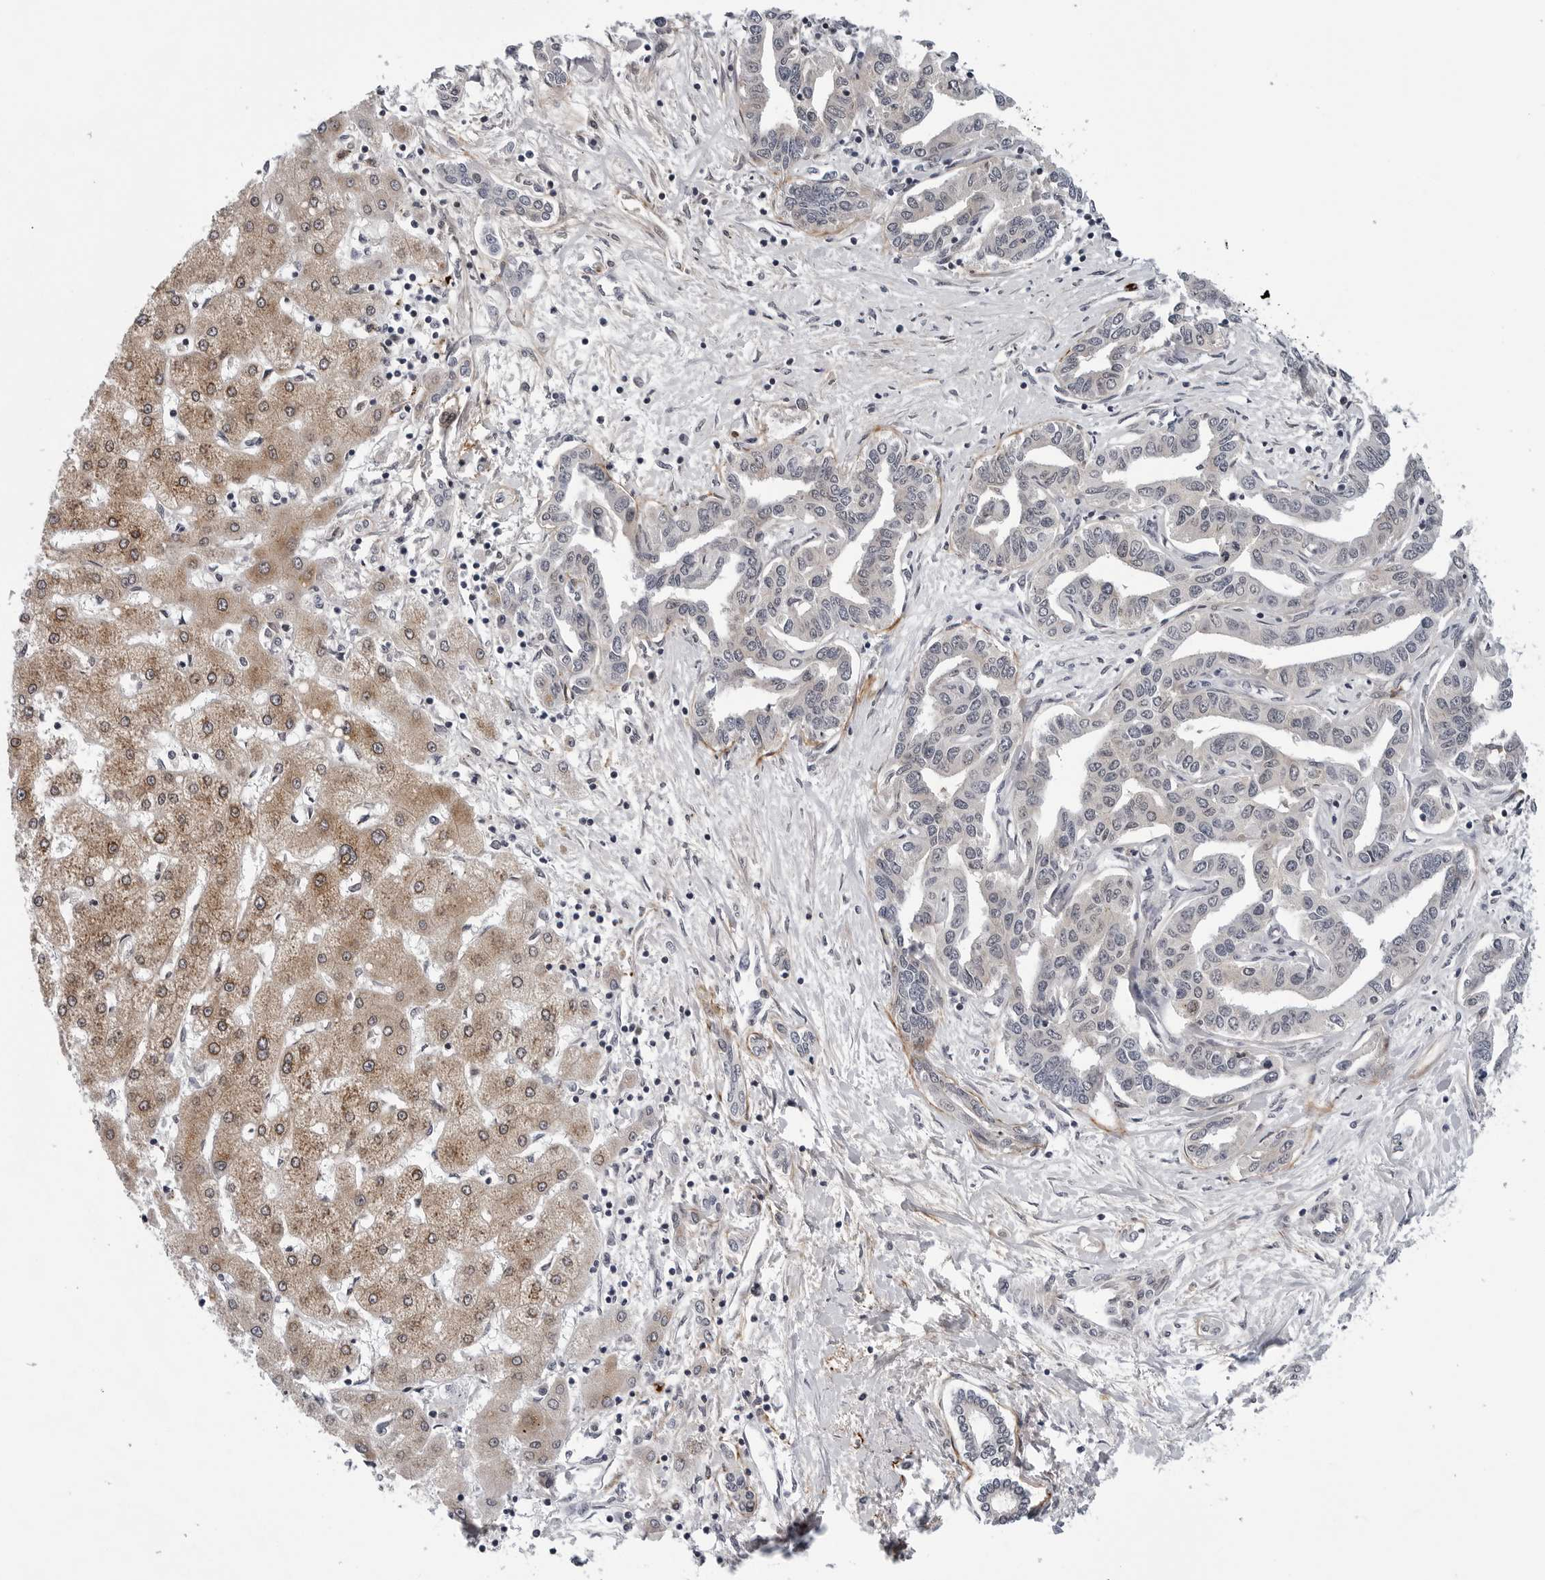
{"staining": {"intensity": "negative", "quantity": "none", "location": "none"}, "tissue": "liver cancer", "cell_type": "Tumor cells", "image_type": "cancer", "snomed": [{"axis": "morphology", "description": "Cholangiocarcinoma"}, {"axis": "topography", "description": "Liver"}], "caption": "The micrograph reveals no staining of tumor cells in liver cancer.", "gene": "KIAA1614", "patient": {"sex": "male", "age": 59}}